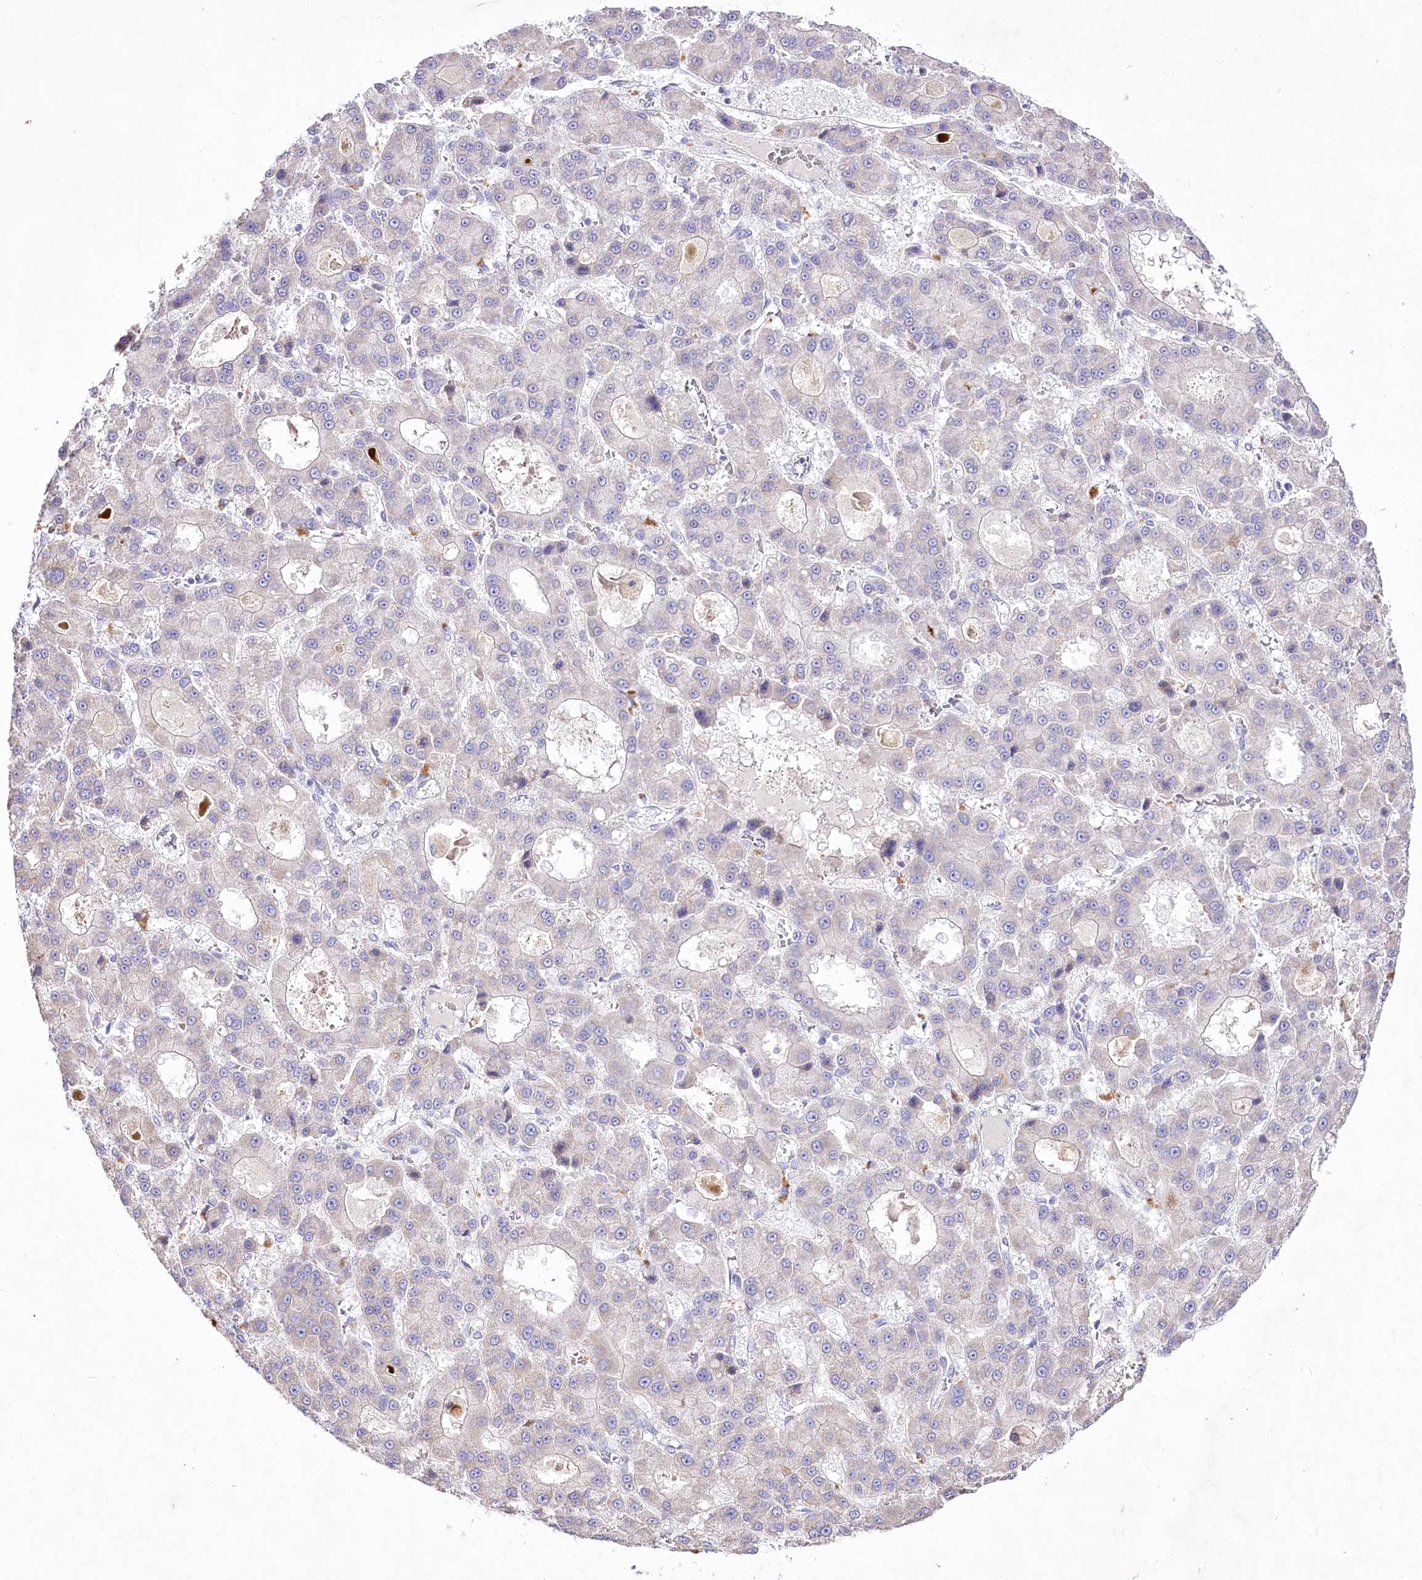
{"staining": {"intensity": "negative", "quantity": "none", "location": "none"}, "tissue": "liver cancer", "cell_type": "Tumor cells", "image_type": "cancer", "snomed": [{"axis": "morphology", "description": "Carcinoma, Hepatocellular, NOS"}, {"axis": "topography", "description": "Liver"}], "caption": "Immunohistochemistry (IHC) image of human liver cancer stained for a protein (brown), which displays no positivity in tumor cells. The staining is performed using DAB brown chromogen with nuclei counter-stained in using hematoxylin.", "gene": "LRRC14B", "patient": {"sex": "male", "age": 70}}